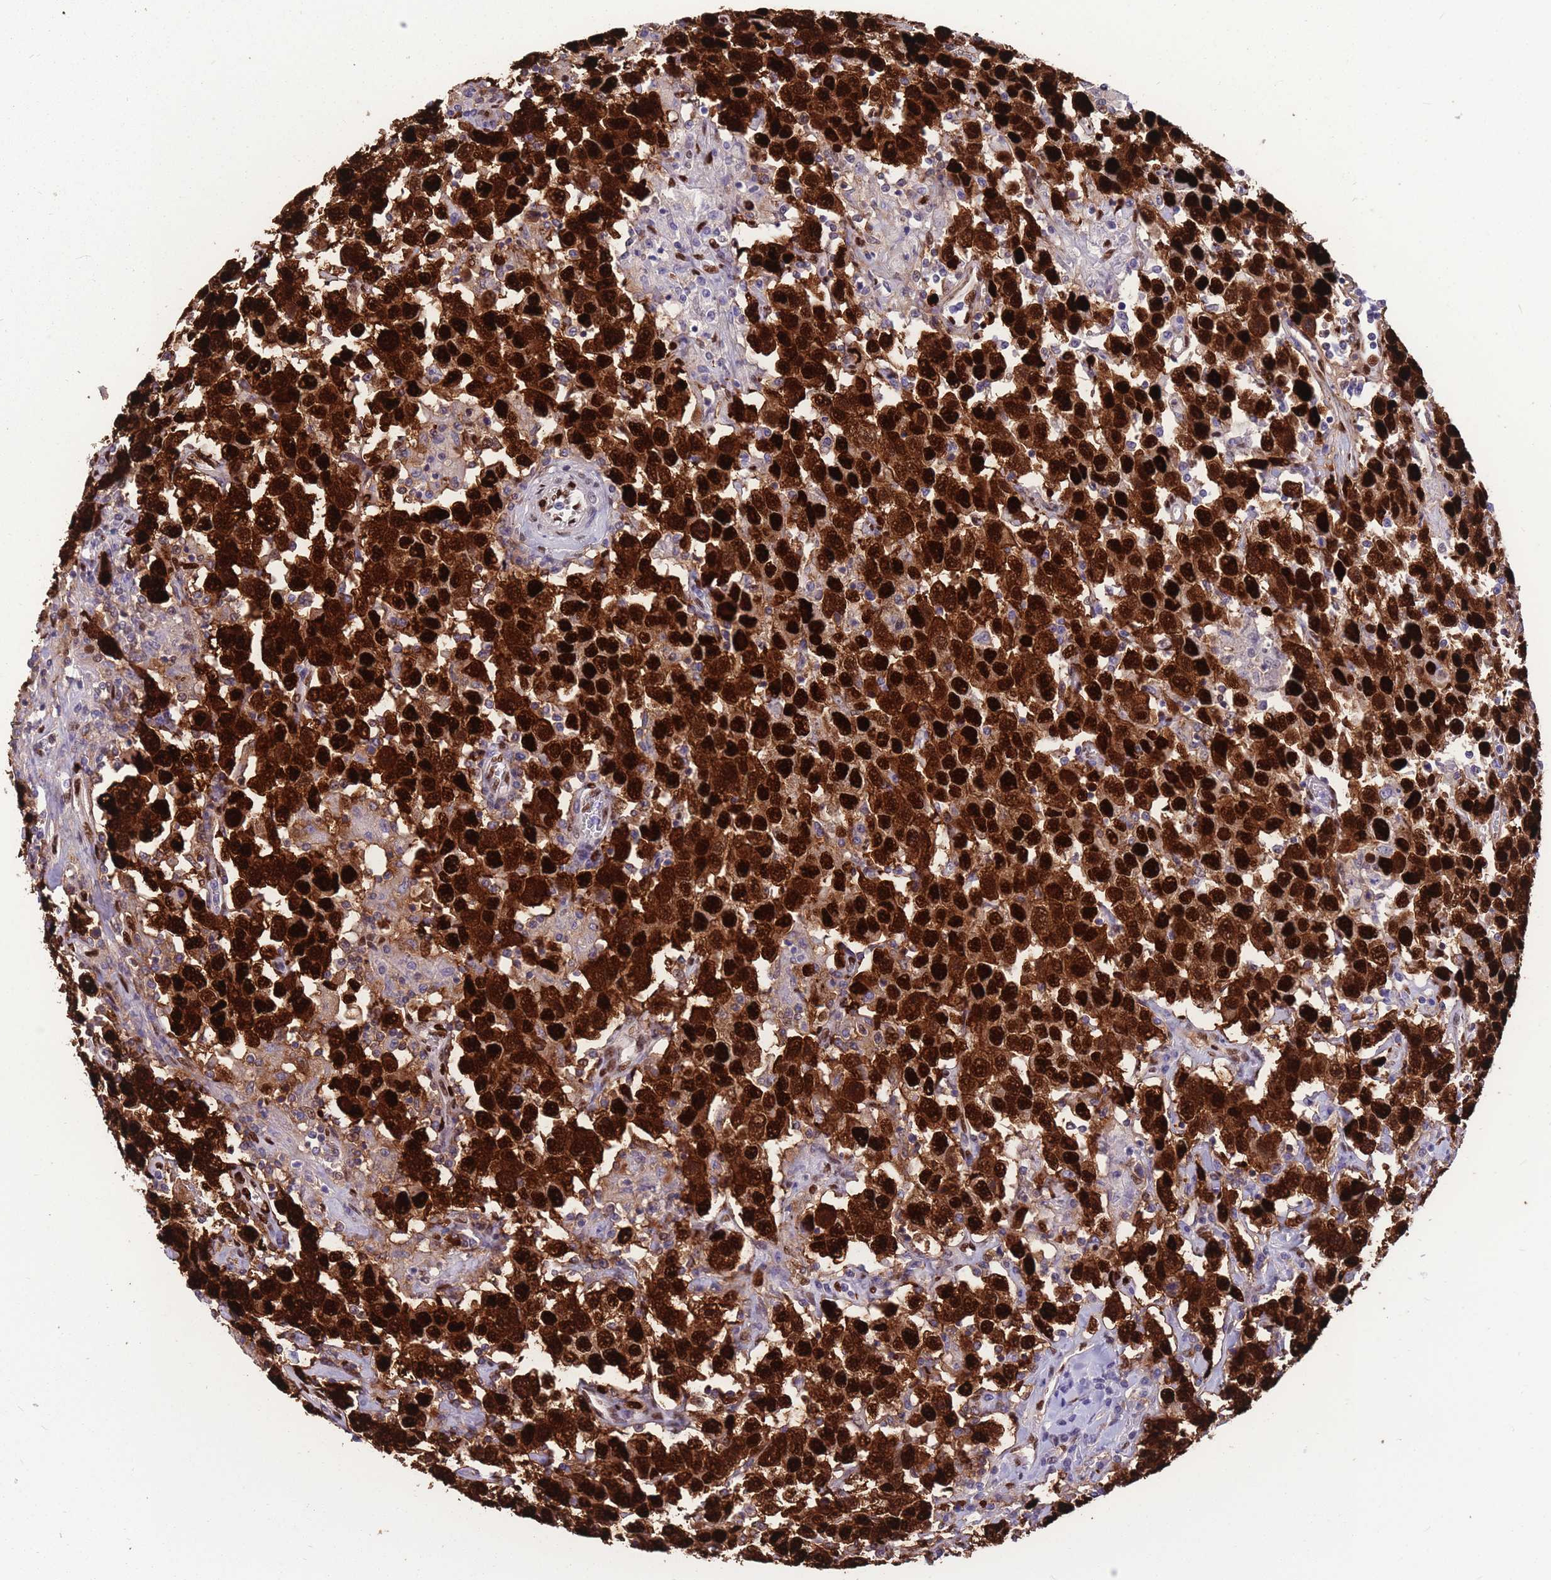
{"staining": {"intensity": "strong", "quantity": ">75%", "location": "nuclear"}, "tissue": "testis cancer", "cell_type": "Tumor cells", "image_type": "cancer", "snomed": [{"axis": "morphology", "description": "Seminoma, NOS"}, {"axis": "topography", "description": "Testis"}], "caption": "A photomicrograph of testis seminoma stained for a protein reveals strong nuclear brown staining in tumor cells.", "gene": "NASP", "patient": {"sex": "male", "age": 41}}